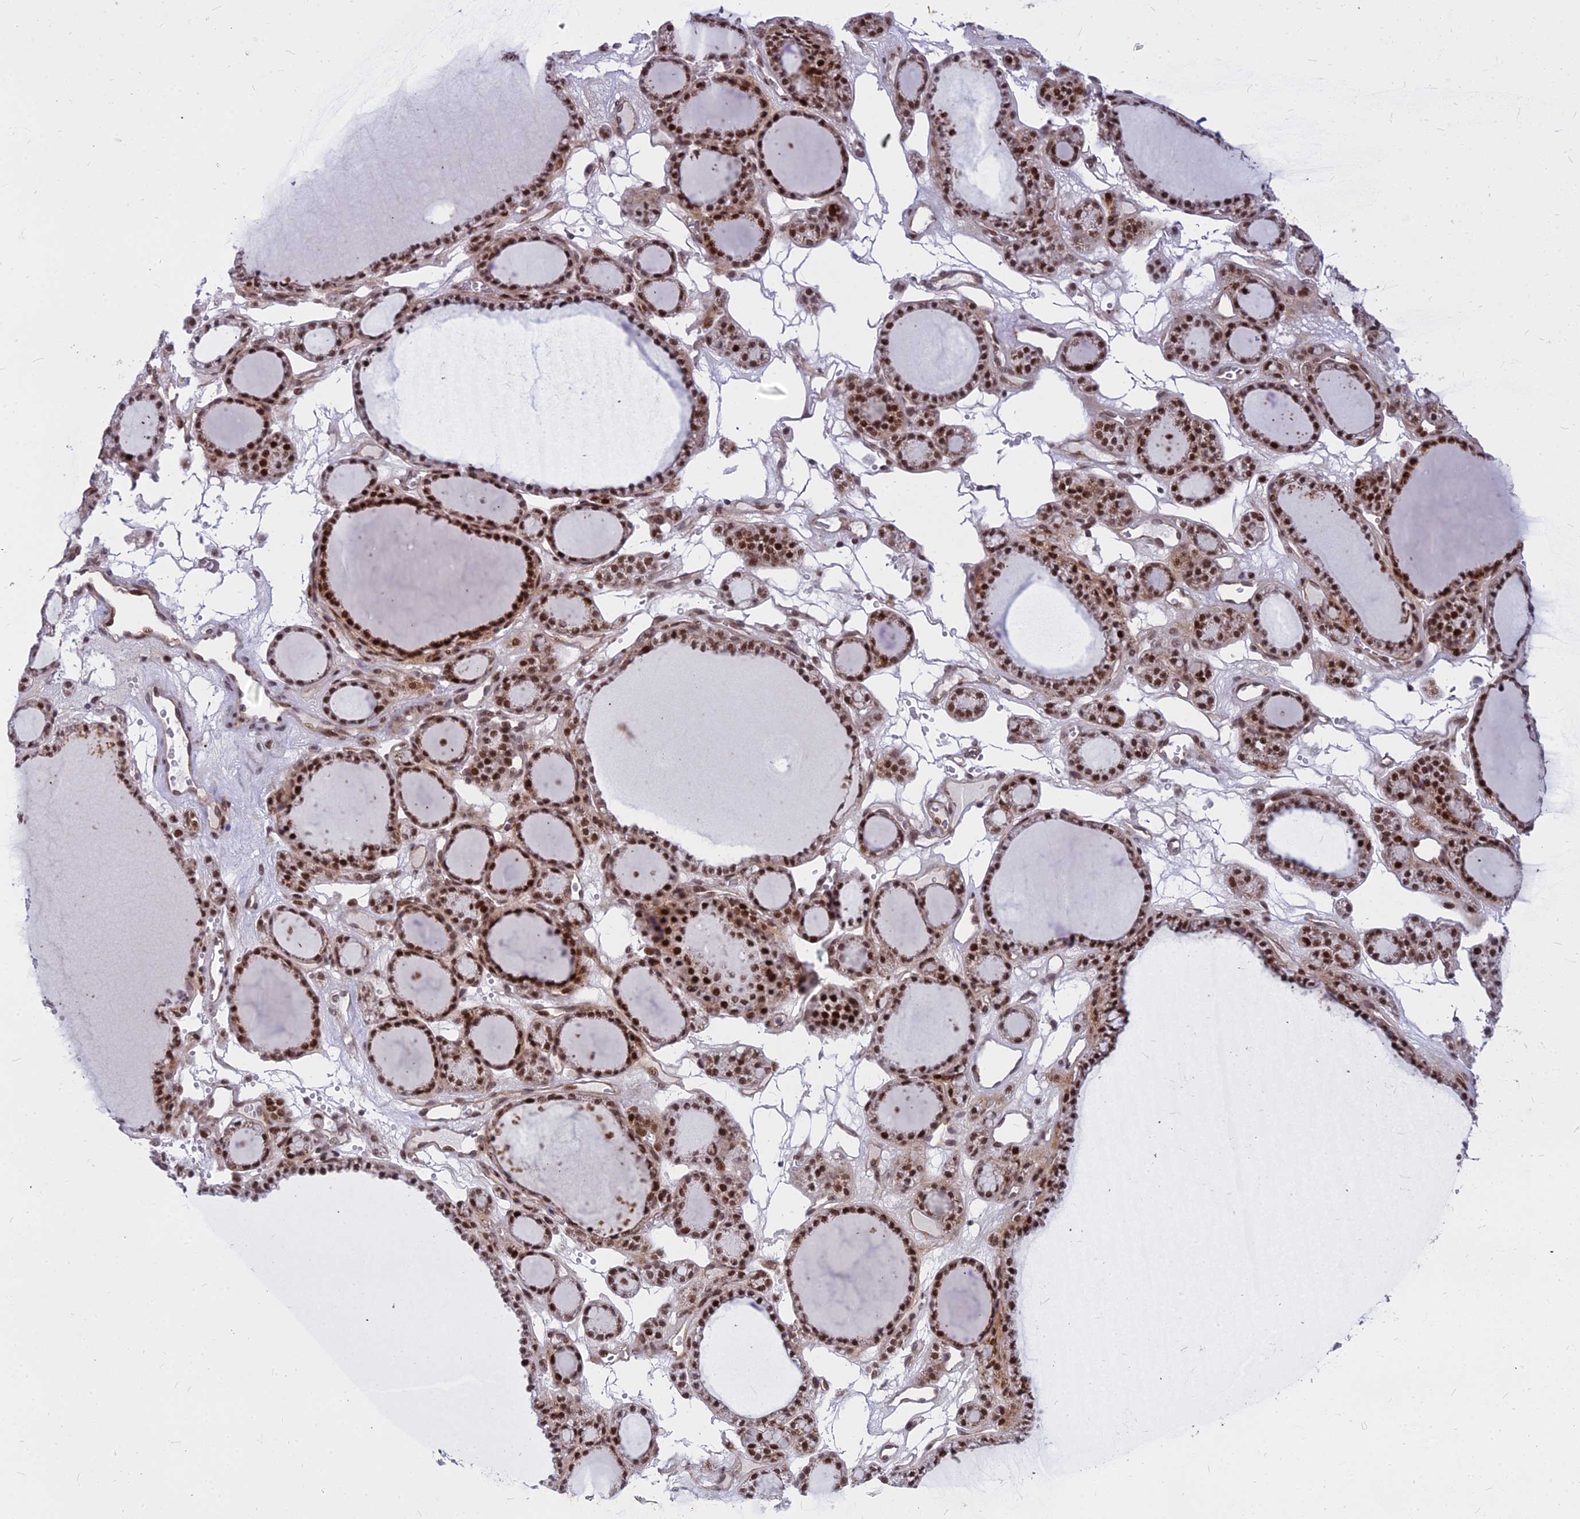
{"staining": {"intensity": "strong", "quantity": ">75%", "location": "nuclear"}, "tissue": "thyroid gland", "cell_type": "Glandular cells", "image_type": "normal", "snomed": [{"axis": "morphology", "description": "Normal tissue, NOS"}, {"axis": "topography", "description": "Thyroid gland"}], "caption": "Glandular cells show strong nuclear staining in approximately >75% of cells in benign thyroid gland.", "gene": "ALG10B", "patient": {"sex": "female", "age": 28}}